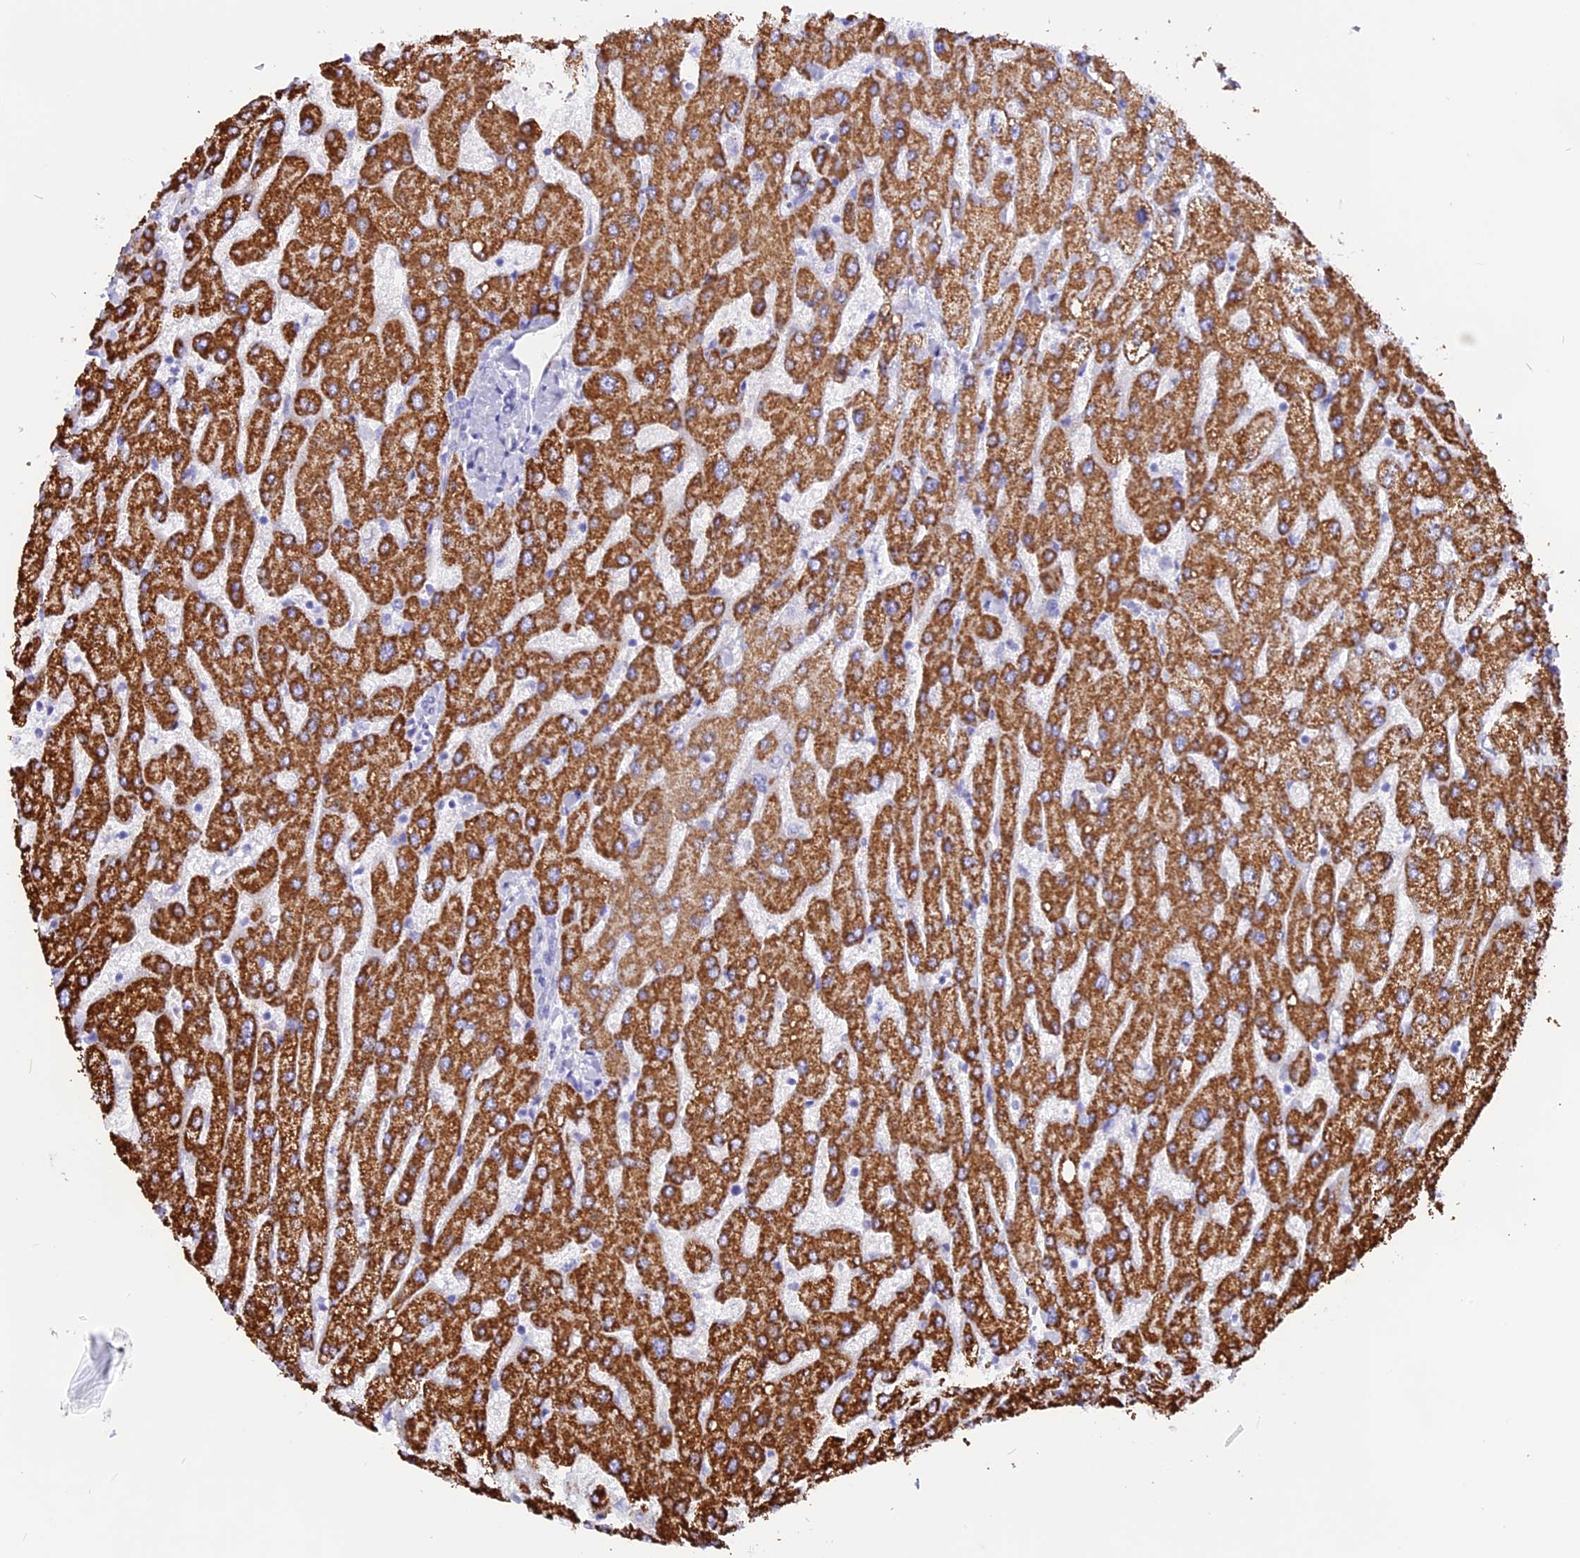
{"staining": {"intensity": "negative", "quantity": "none", "location": "none"}, "tissue": "liver", "cell_type": "Cholangiocytes", "image_type": "normal", "snomed": [{"axis": "morphology", "description": "Normal tissue, NOS"}, {"axis": "topography", "description": "Liver"}], "caption": "Protein analysis of unremarkable liver demonstrates no significant staining in cholangiocytes.", "gene": "ISCA1", "patient": {"sex": "male", "age": 55}}